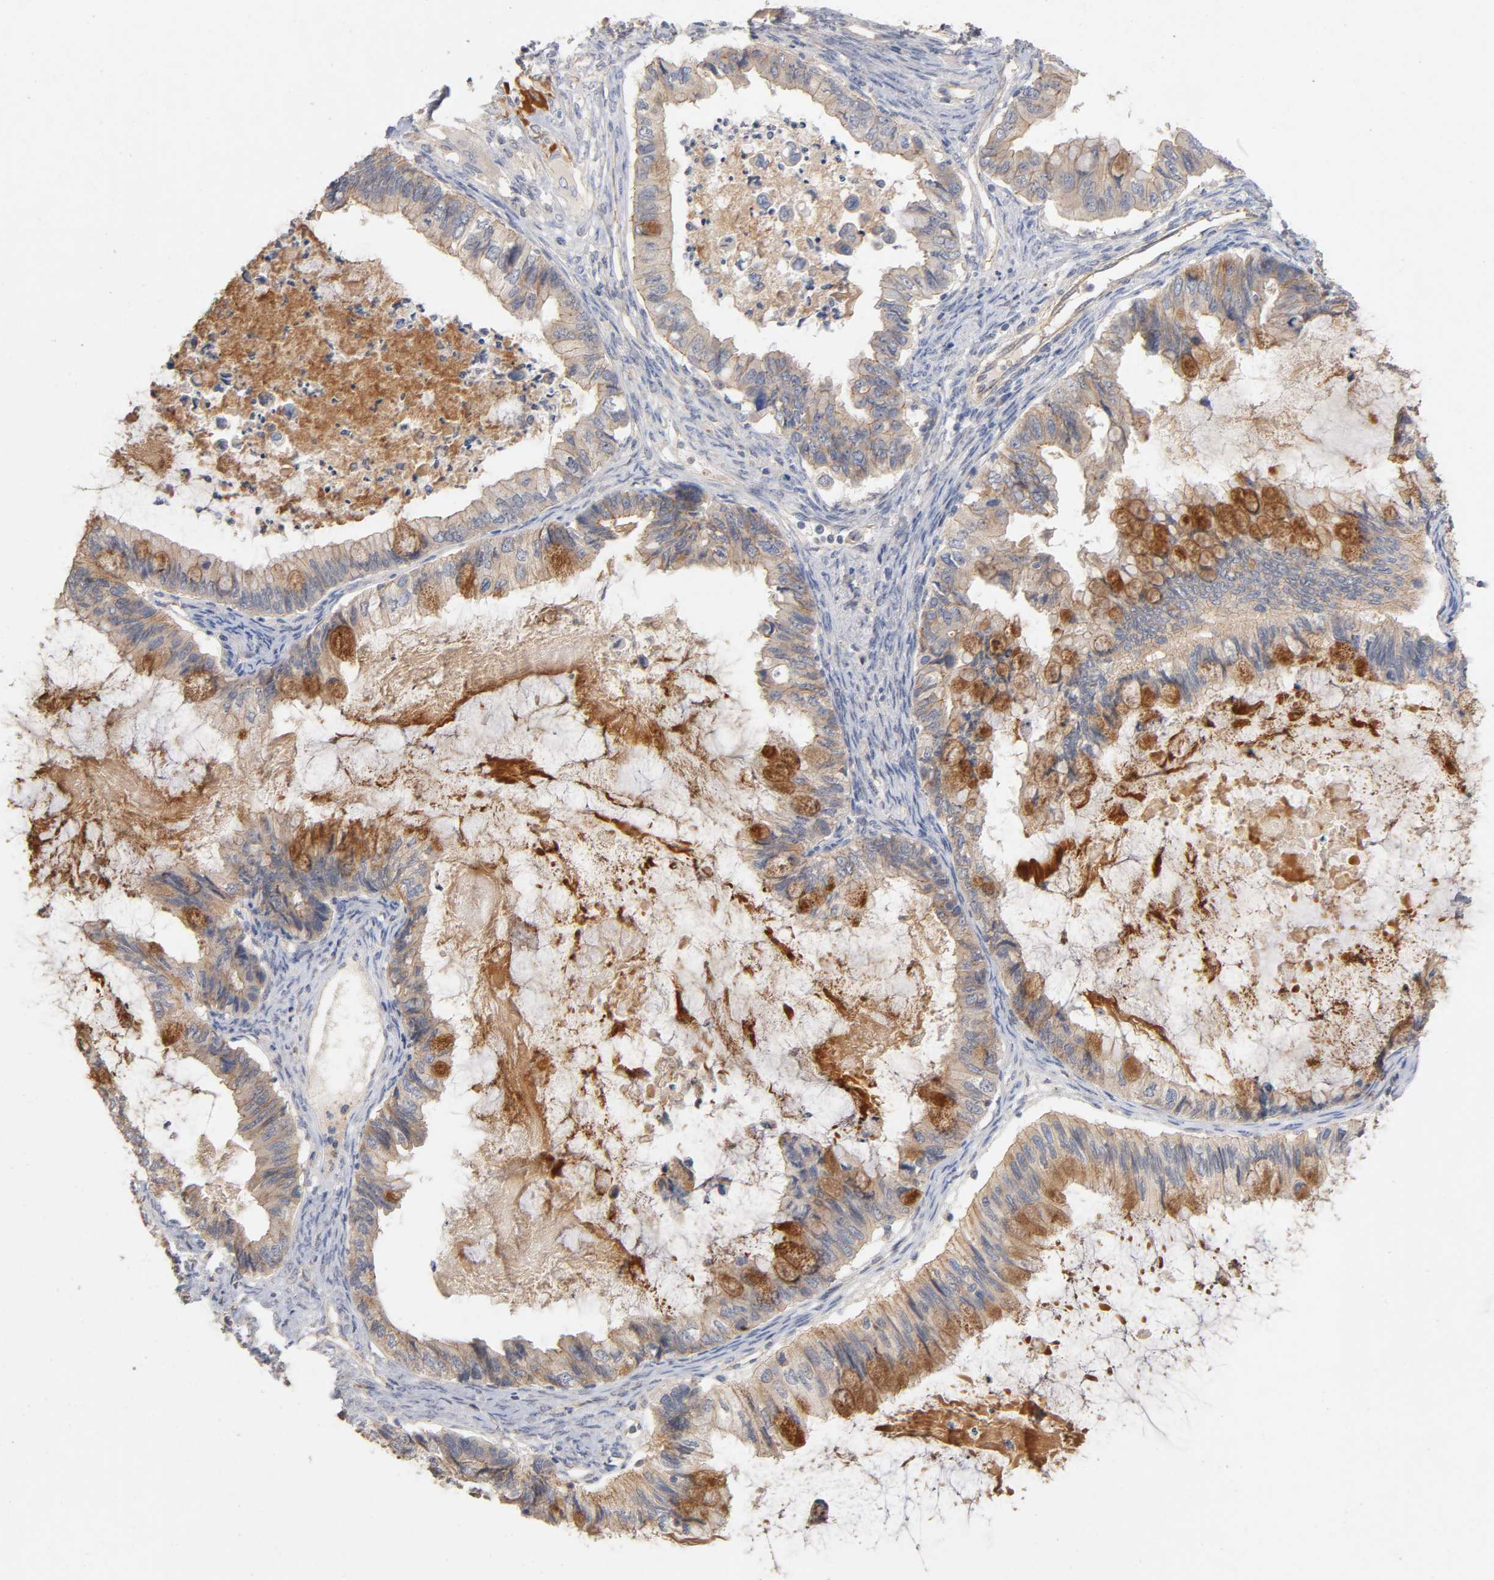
{"staining": {"intensity": "moderate", "quantity": ">75%", "location": "cytoplasmic/membranous"}, "tissue": "ovarian cancer", "cell_type": "Tumor cells", "image_type": "cancer", "snomed": [{"axis": "morphology", "description": "Cystadenocarcinoma, mucinous, NOS"}, {"axis": "topography", "description": "Ovary"}], "caption": "Immunohistochemical staining of ovarian mucinous cystadenocarcinoma demonstrates medium levels of moderate cytoplasmic/membranous protein expression in approximately >75% of tumor cells.", "gene": "PDZD11", "patient": {"sex": "female", "age": 80}}